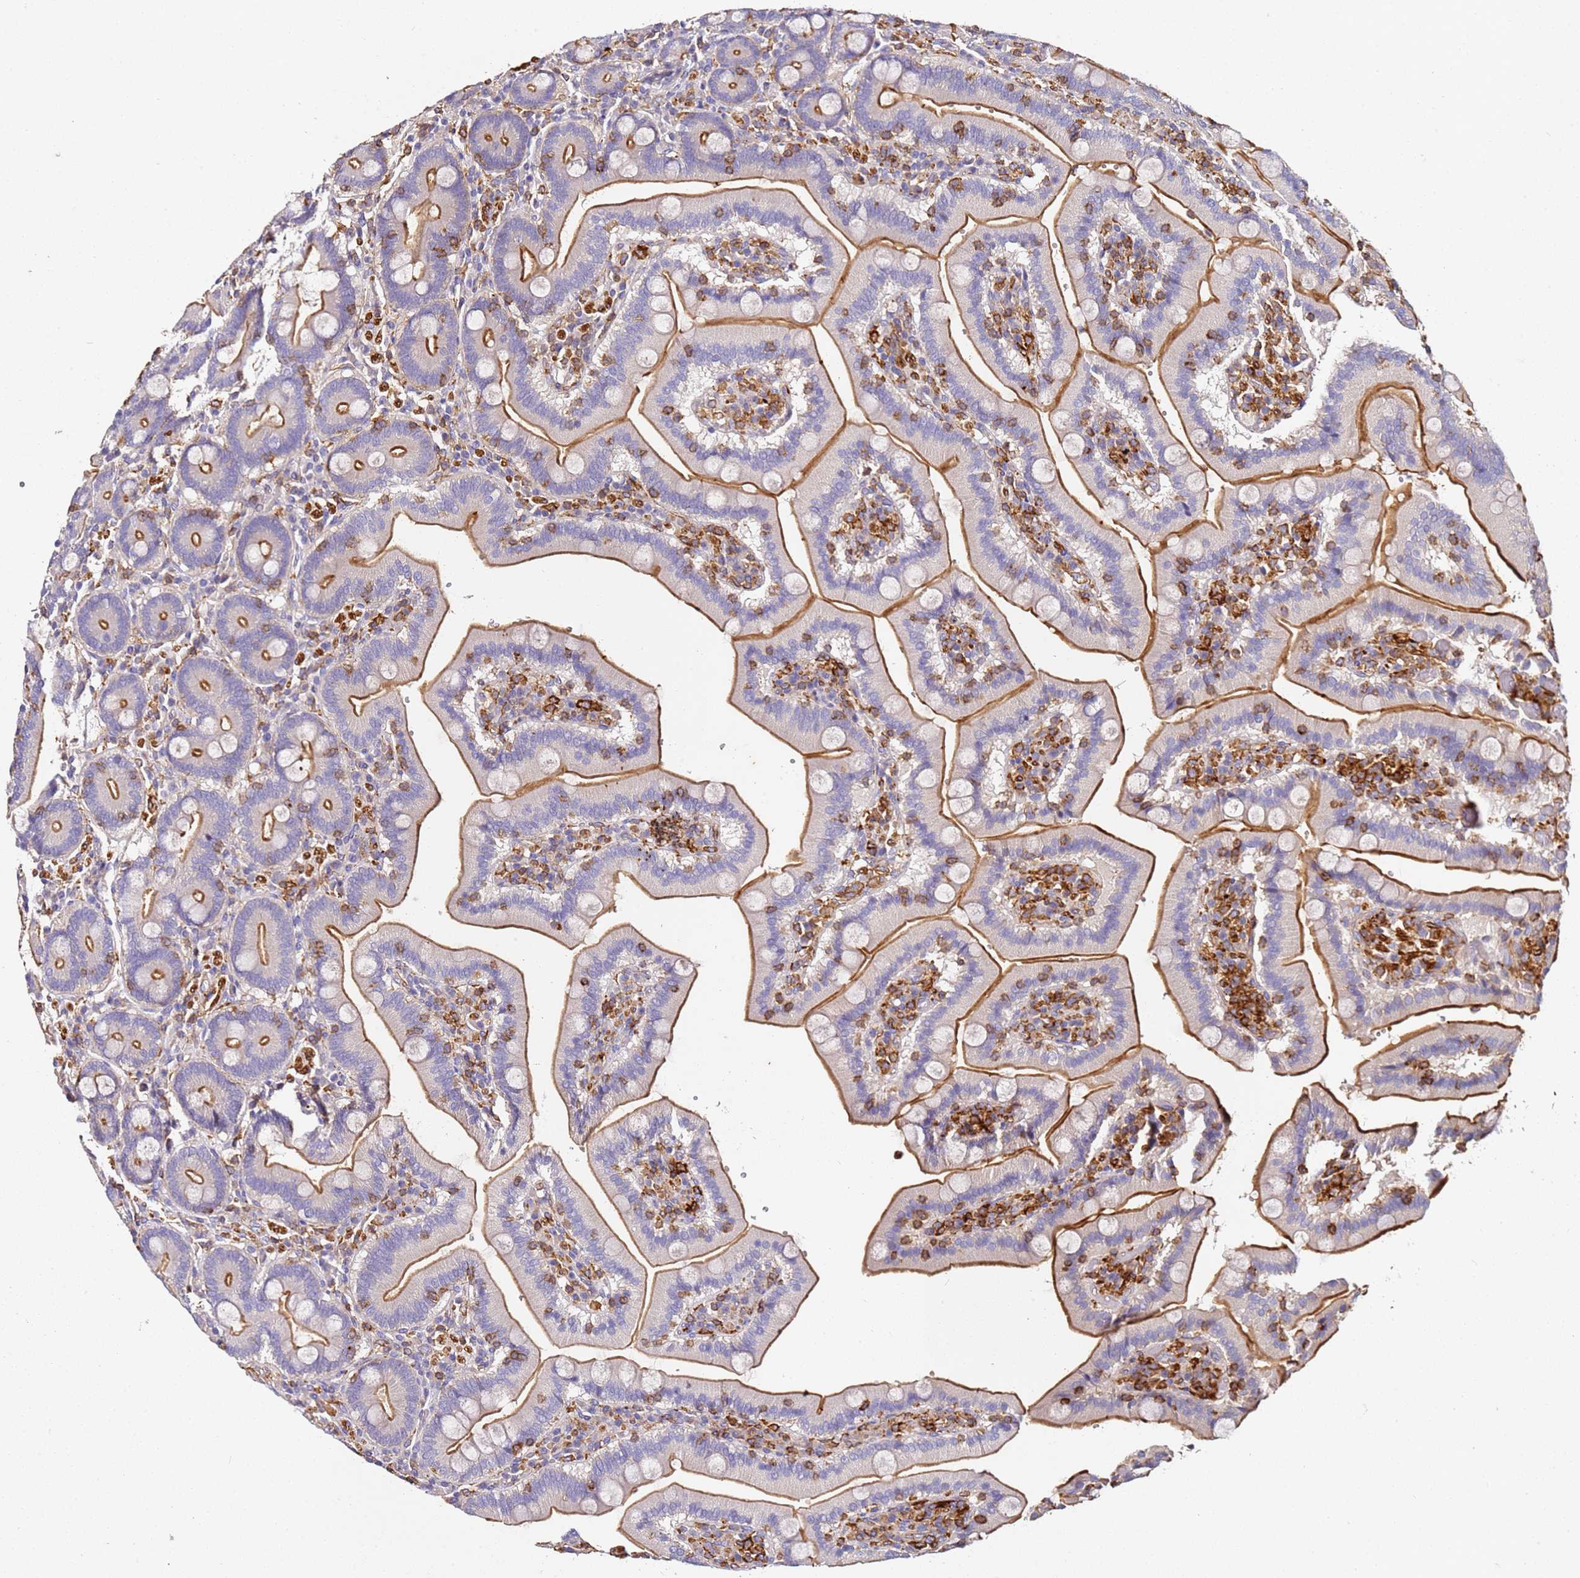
{"staining": {"intensity": "strong", "quantity": "25%-75%", "location": "cytoplasmic/membranous"}, "tissue": "duodenum", "cell_type": "Glandular cells", "image_type": "normal", "snomed": [{"axis": "morphology", "description": "Normal tissue, NOS"}, {"axis": "topography", "description": "Duodenum"}], "caption": "About 25%-75% of glandular cells in benign duodenum demonstrate strong cytoplasmic/membranous protein expression as visualized by brown immunohistochemical staining.", "gene": "ZNF671", "patient": {"sex": "female", "age": 62}}